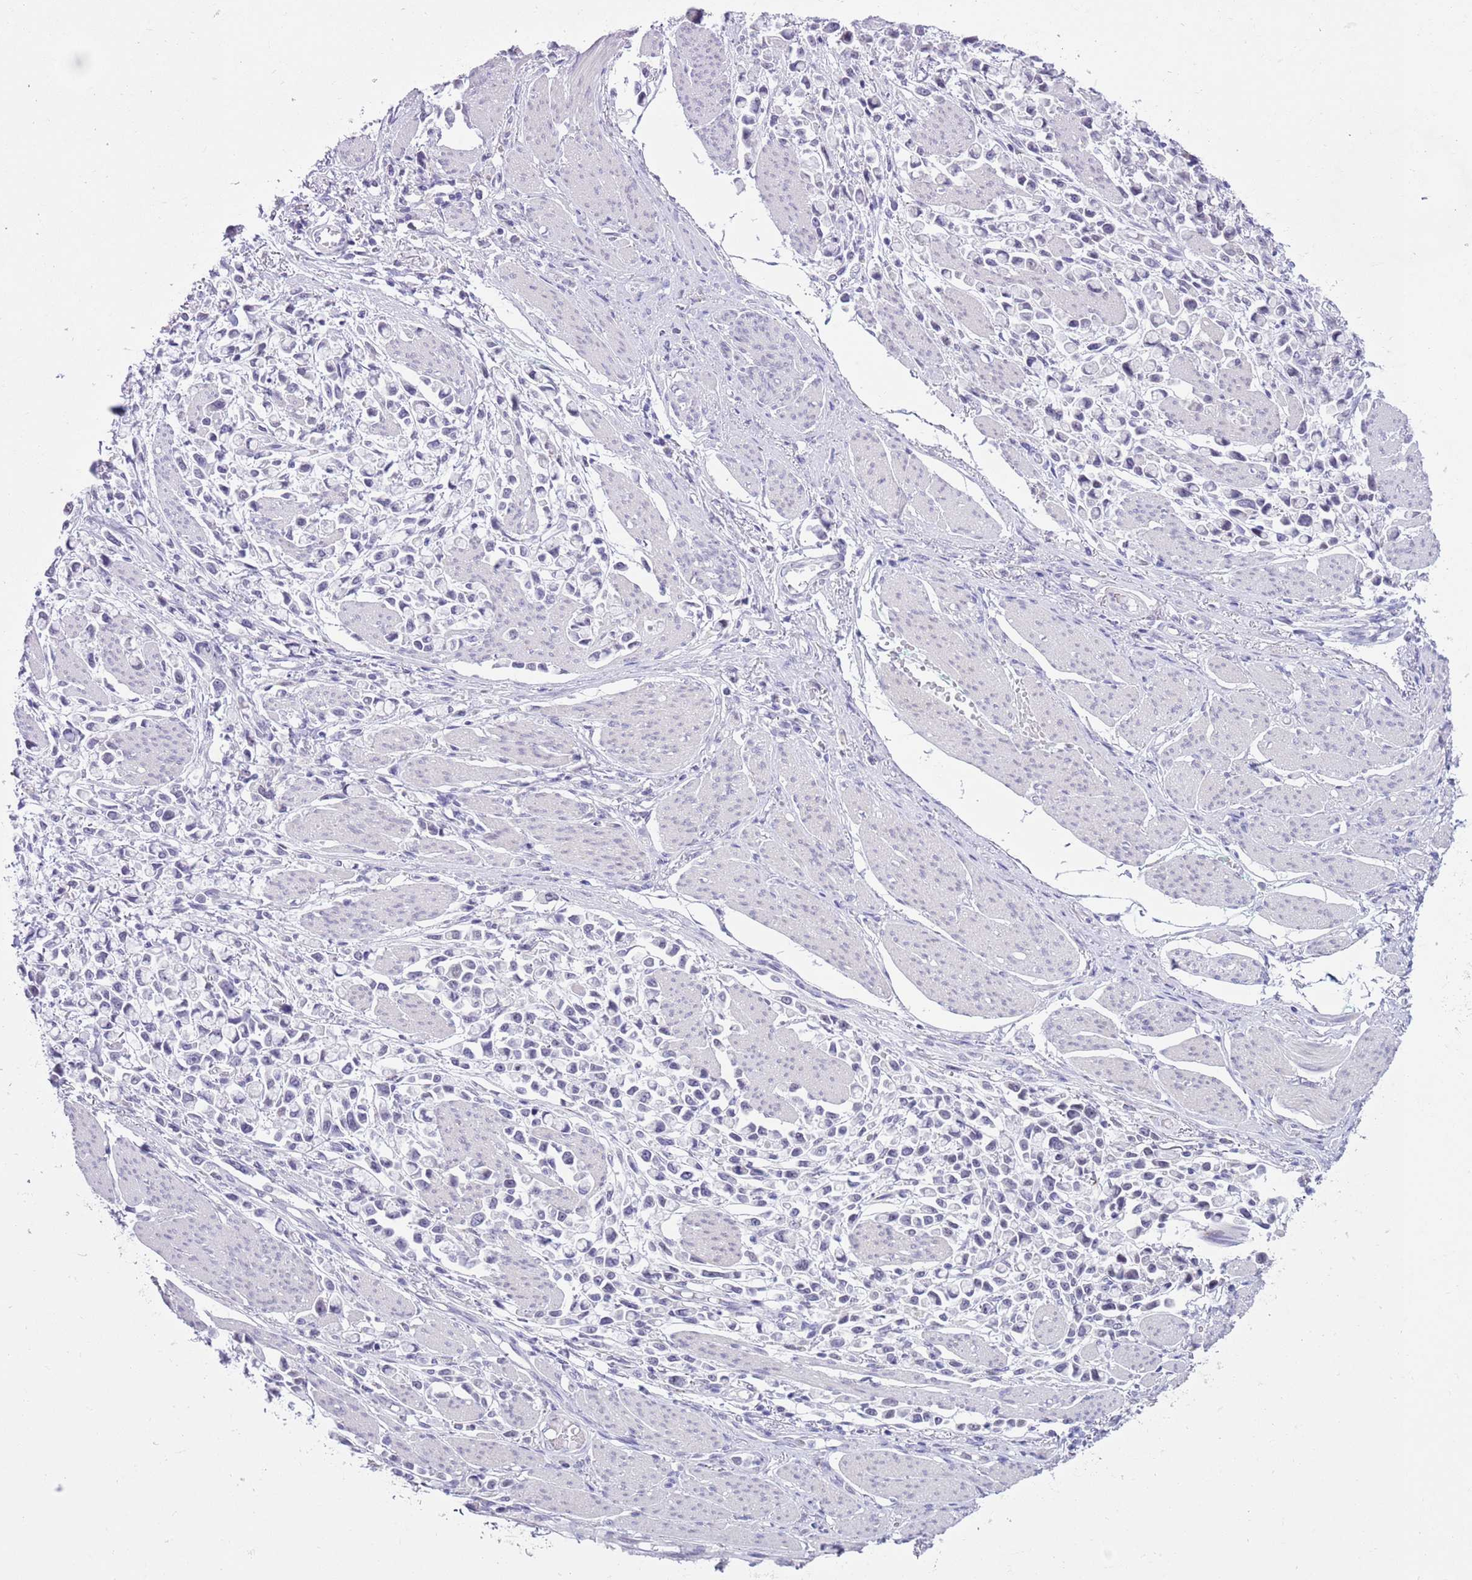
{"staining": {"intensity": "negative", "quantity": "none", "location": "none"}, "tissue": "stomach cancer", "cell_type": "Tumor cells", "image_type": "cancer", "snomed": [{"axis": "morphology", "description": "Adenocarcinoma, NOS"}, {"axis": "topography", "description": "Stomach"}], "caption": "An IHC histopathology image of stomach cancer is shown. There is no staining in tumor cells of stomach cancer.", "gene": "ZNF576", "patient": {"sex": "female", "age": 81}}